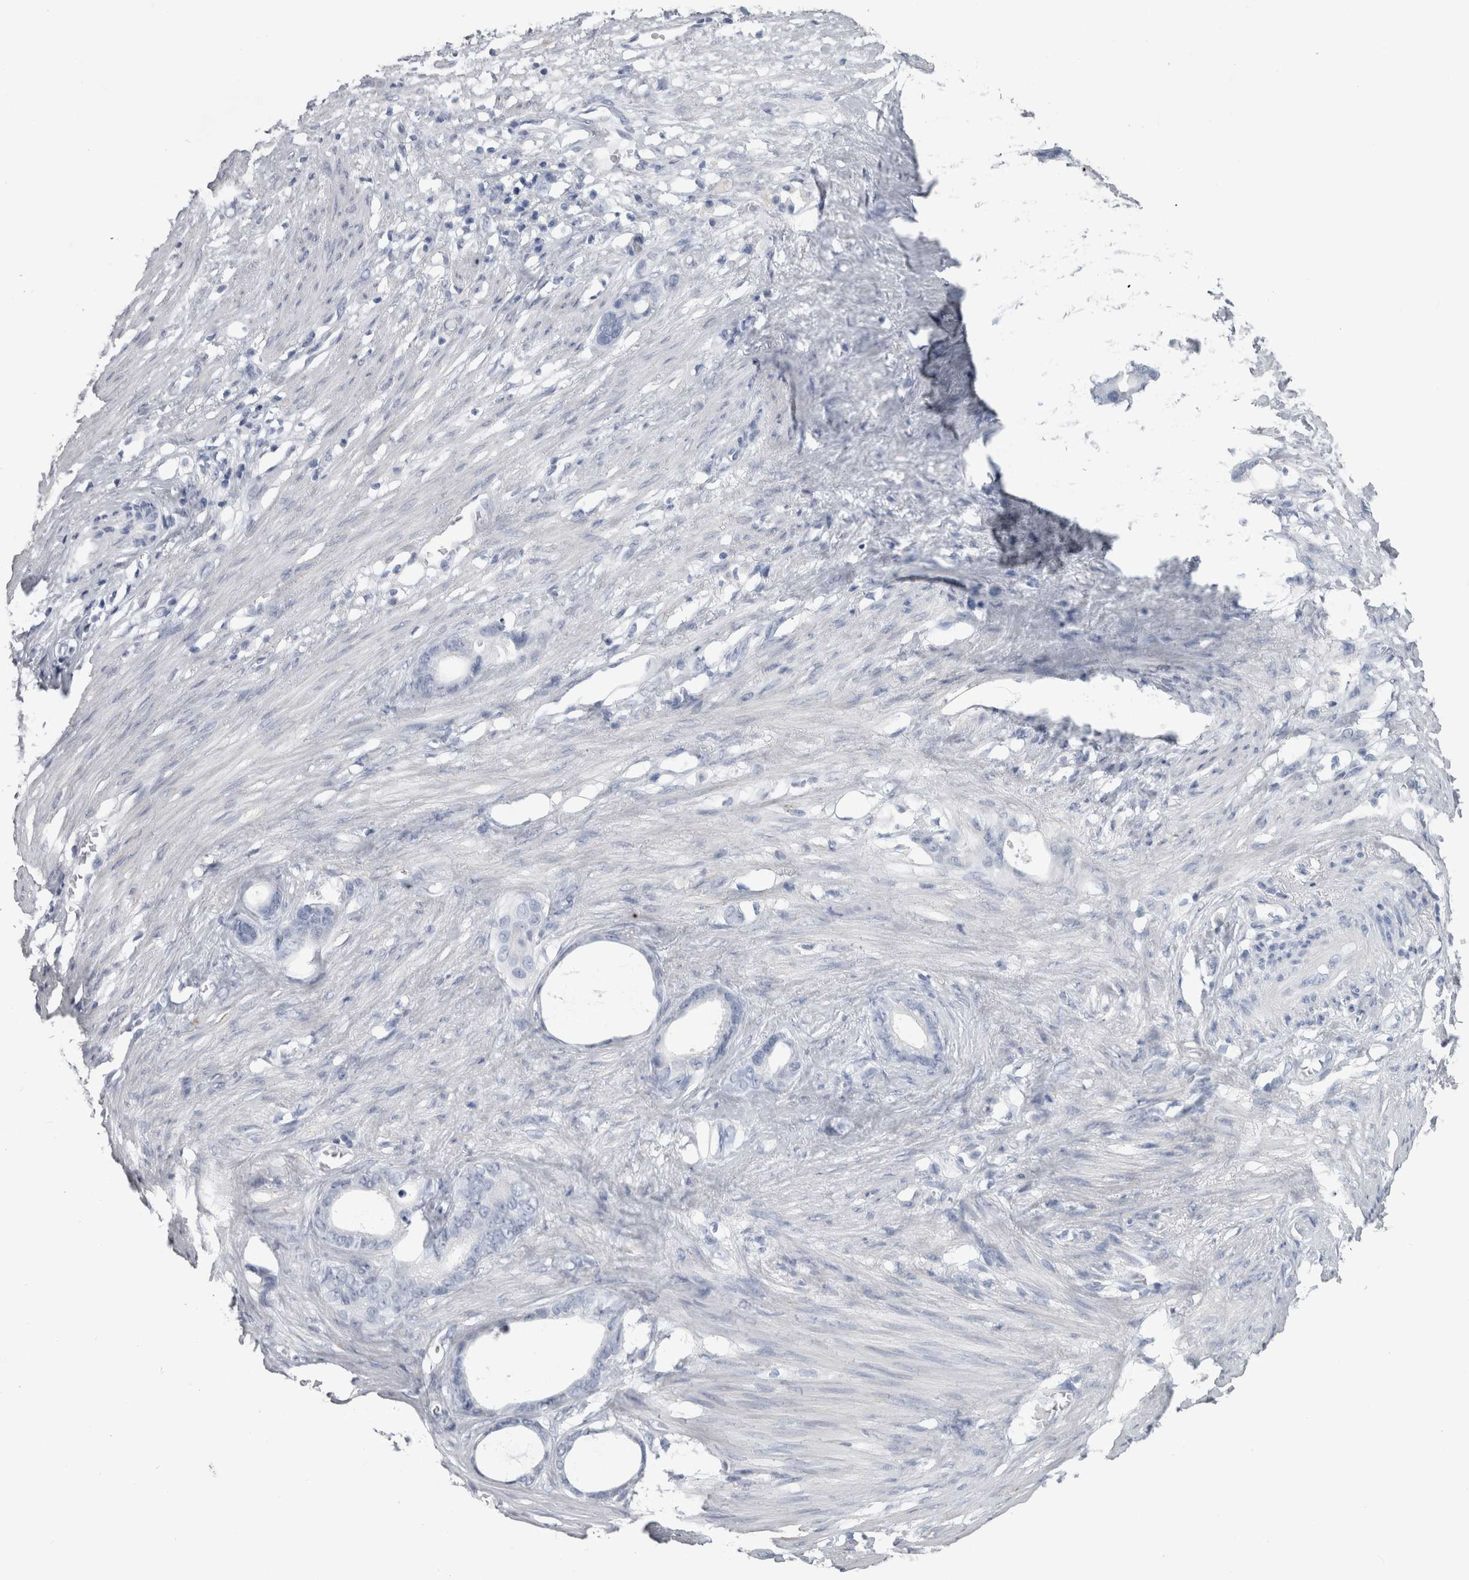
{"staining": {"intensity": "negative", "quantity": "none", "location": "none"}, "tissue": "stomach cancer", "cell_type": "Tumor cells", "image_type": "cancer", "snomed": [{"axis": "morphology", "description": "Adenocarcinoma, NOS"}, {"axis": "topography", "description": "Stomach"}], "caption": "Image shows no significant protein expression in tumor cells of stomach cancer (adenocarcinoma). The staining was performed using DAB to visualize the protein expression in brown, while the nuclei were stained in blue with hematoxylin (Magnification: 20x).", "gene": "MSMB", "patient": {"sex": "female", "age": 75}}